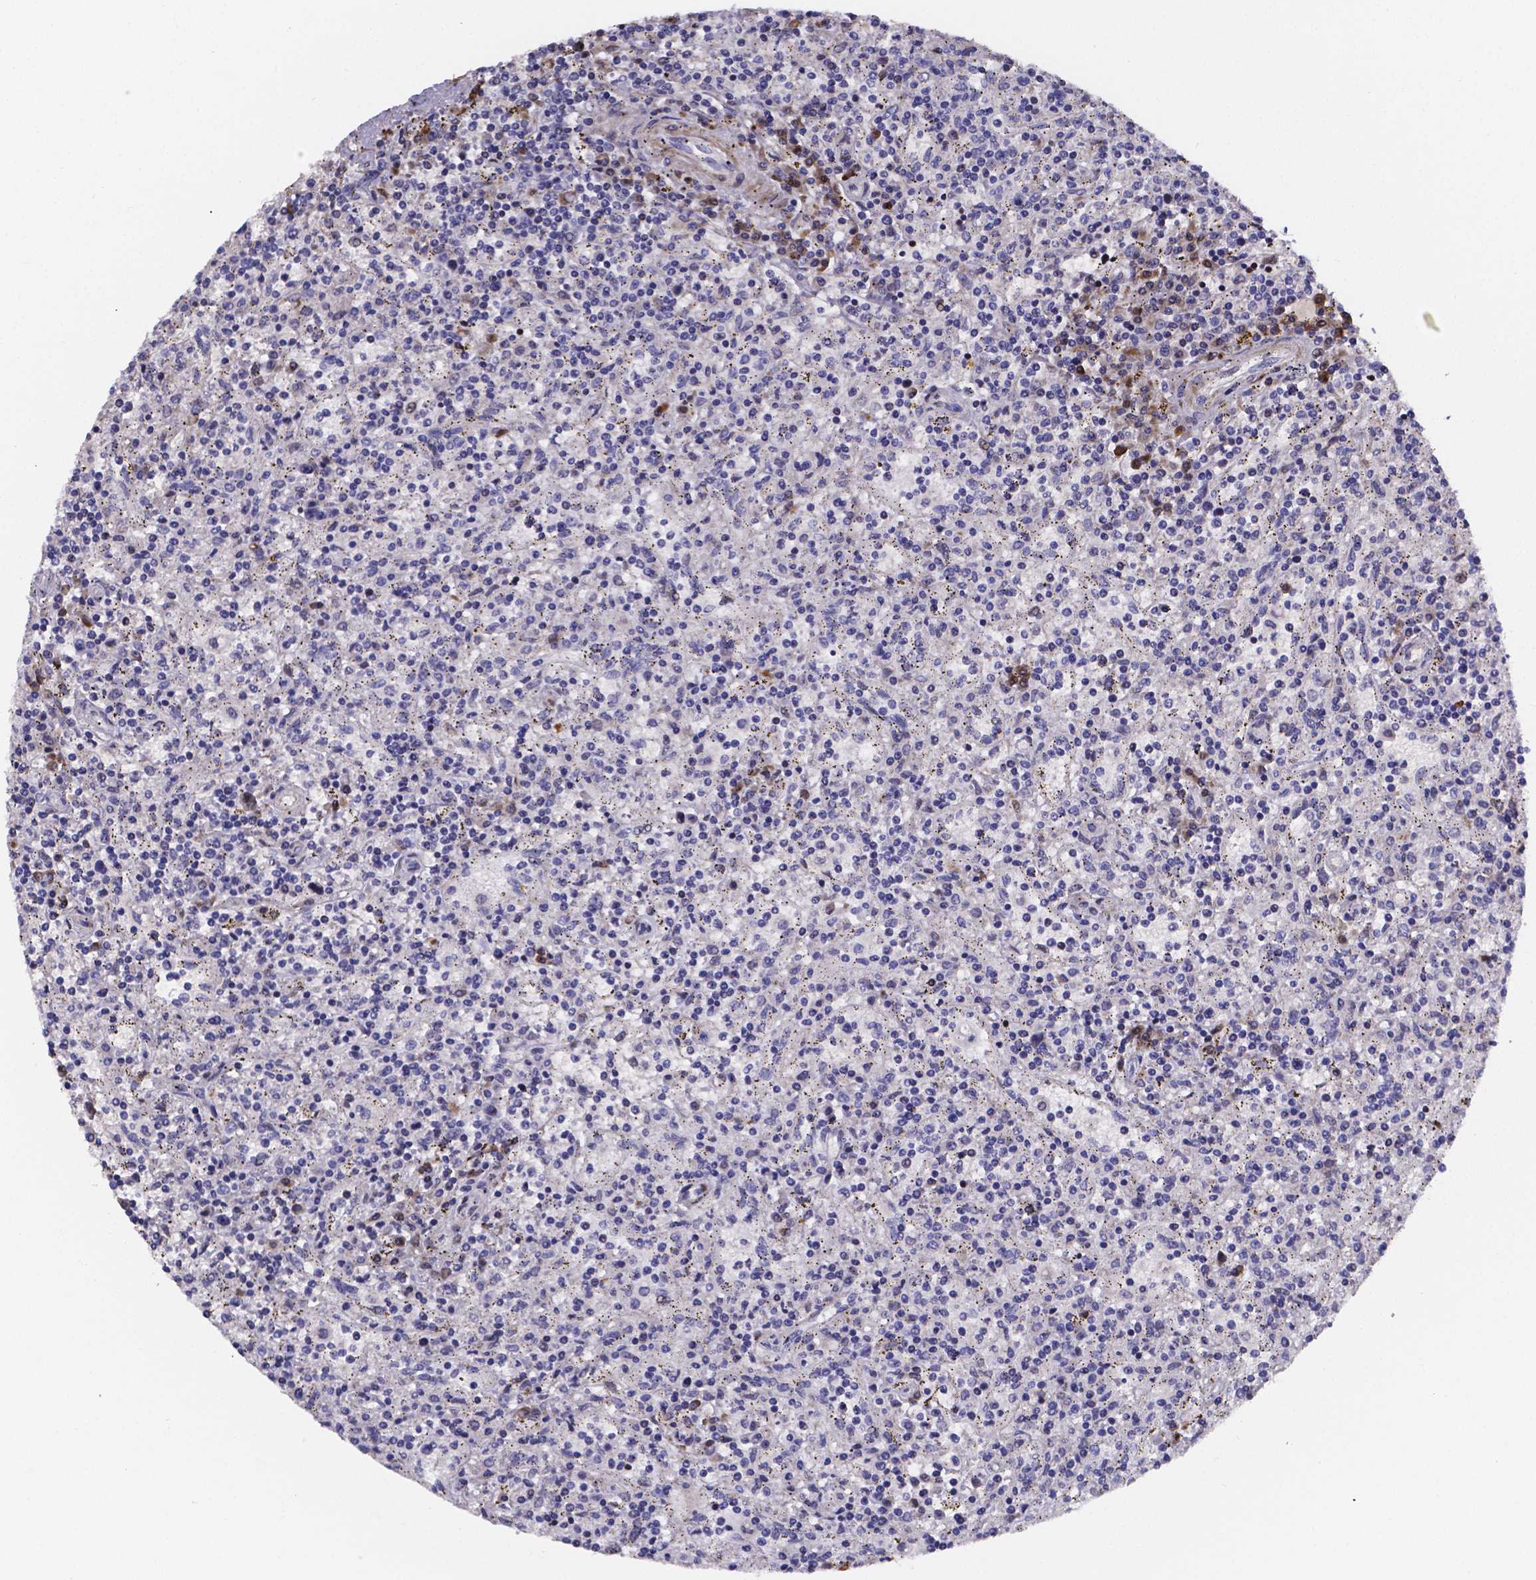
{"staining": {"intensity": "negative", "quantity": "none", "location": "none"}, "tissue": "lymphoma", "cell_type": "Tumor cells", "image_type": "cancer", "snomed": [{"axis": "morphology", "description": "Malignant lymphoma, non-Hodgkin's type, Low grade"}, {"axis": "topography", "description": "Spleen"}], "caption": "High power microscopy photomicrograph of an immunohistochemistry (IHC) image of lymphoma, revealing no significant staining in tumor cells. (Brightfield microscopy of DAB immunohistochemistry (IHC) at high magnification).", "gene": "GABRA3", "patient": {"sex": "male", "age": 62}}